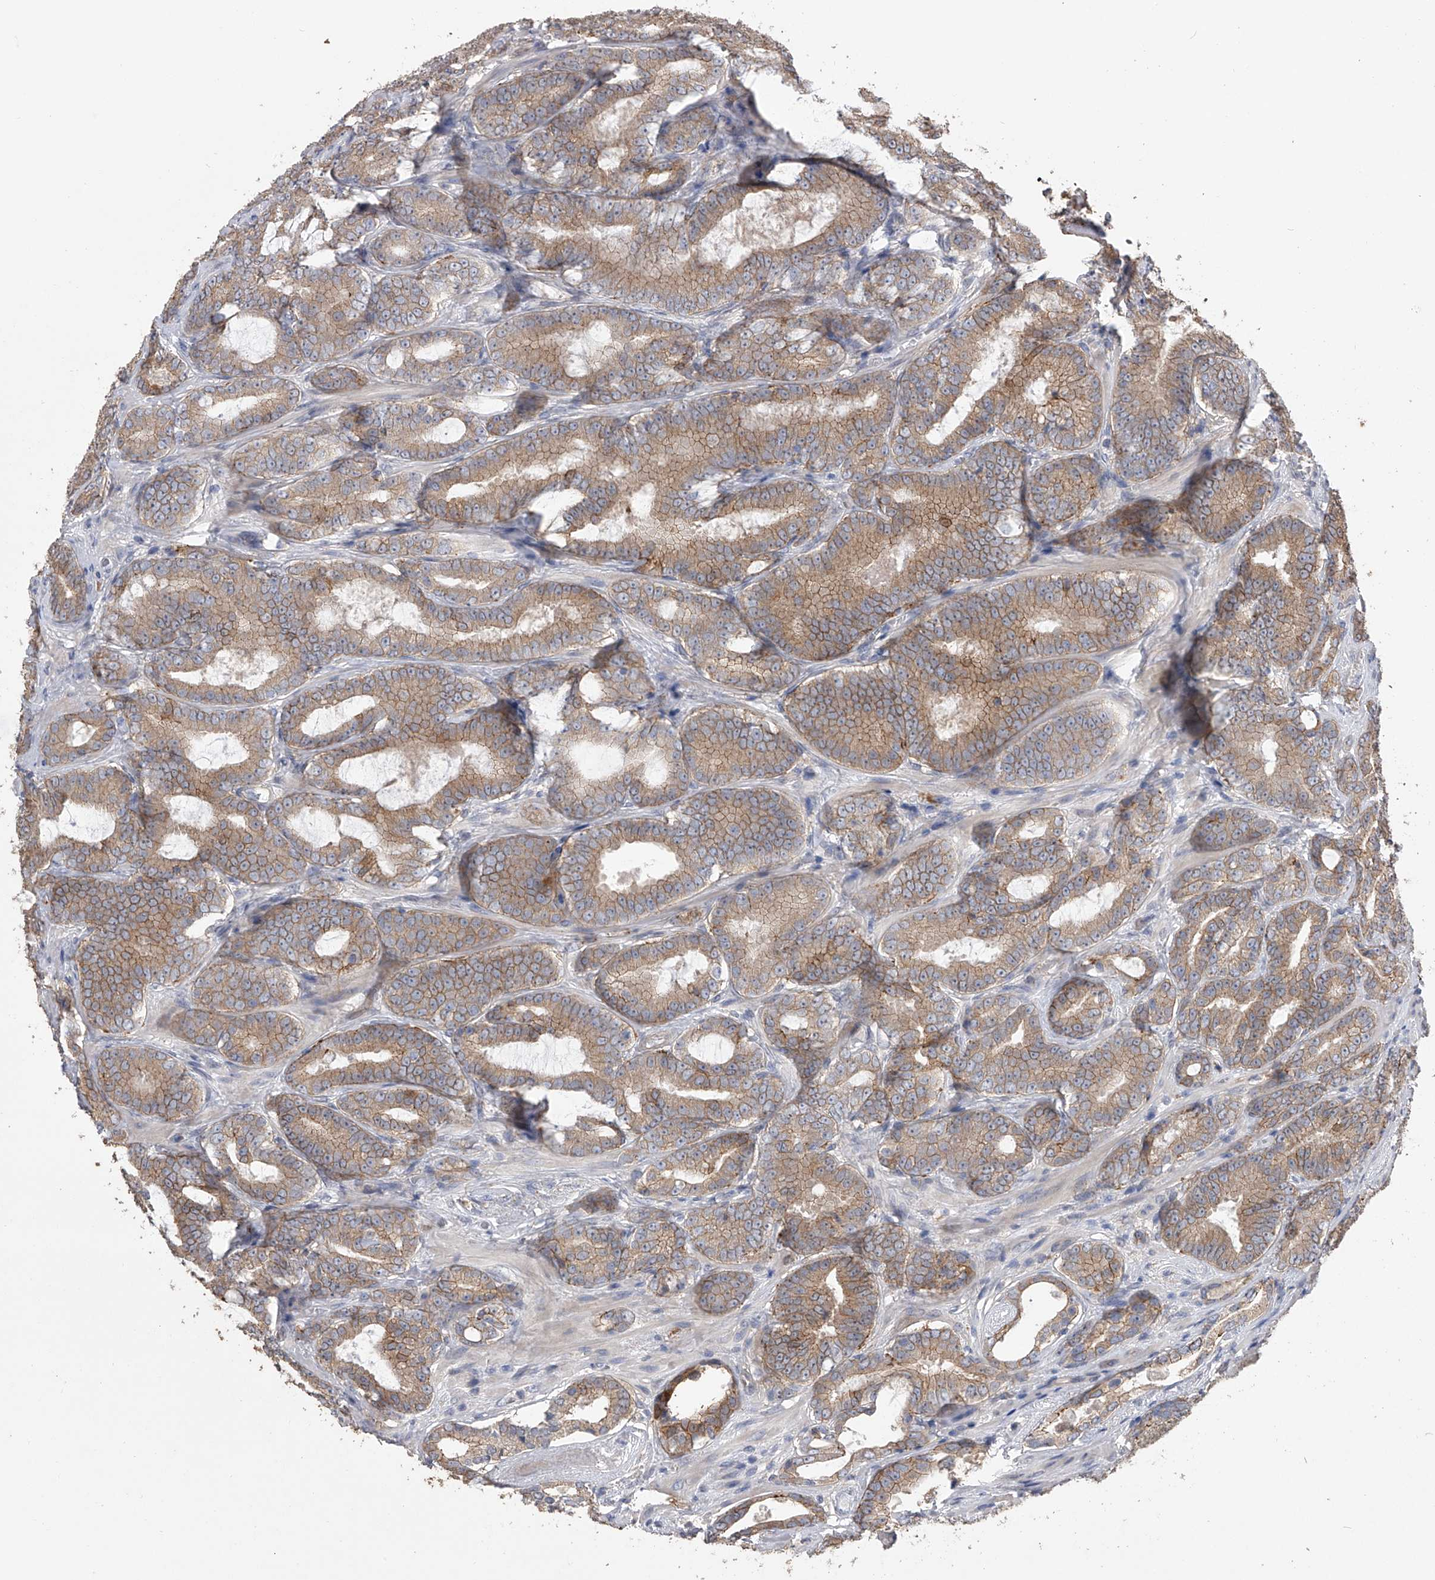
{"staining": {"intensity": "moderate", "quantity": ">75%", "location": "cytoplasmic/membranous"}, "tissue": "prostate cancer", "cell_type": "Tumor cells", "image_type": "cancer", "snomed": [{"axis": "morphology", "description": "Adenocarcinoma, High grade"}, {"axis": "topography", "description": "Prostate"}], "caption": "IHC of human prostate cancer (high-grade adenocarcinoma) reveals medium levels of moderate cytoplasmic/membranous positivity in about >75% of tumor cells. The staining is performed using DAB (3,3'-diaminobenzidine) brown chromogen to label protein expression. The nuclei are counter-stained blue using hematoxylin.", "gene": "ZNF343", "patient": {"sex": "male", "age": 66}}